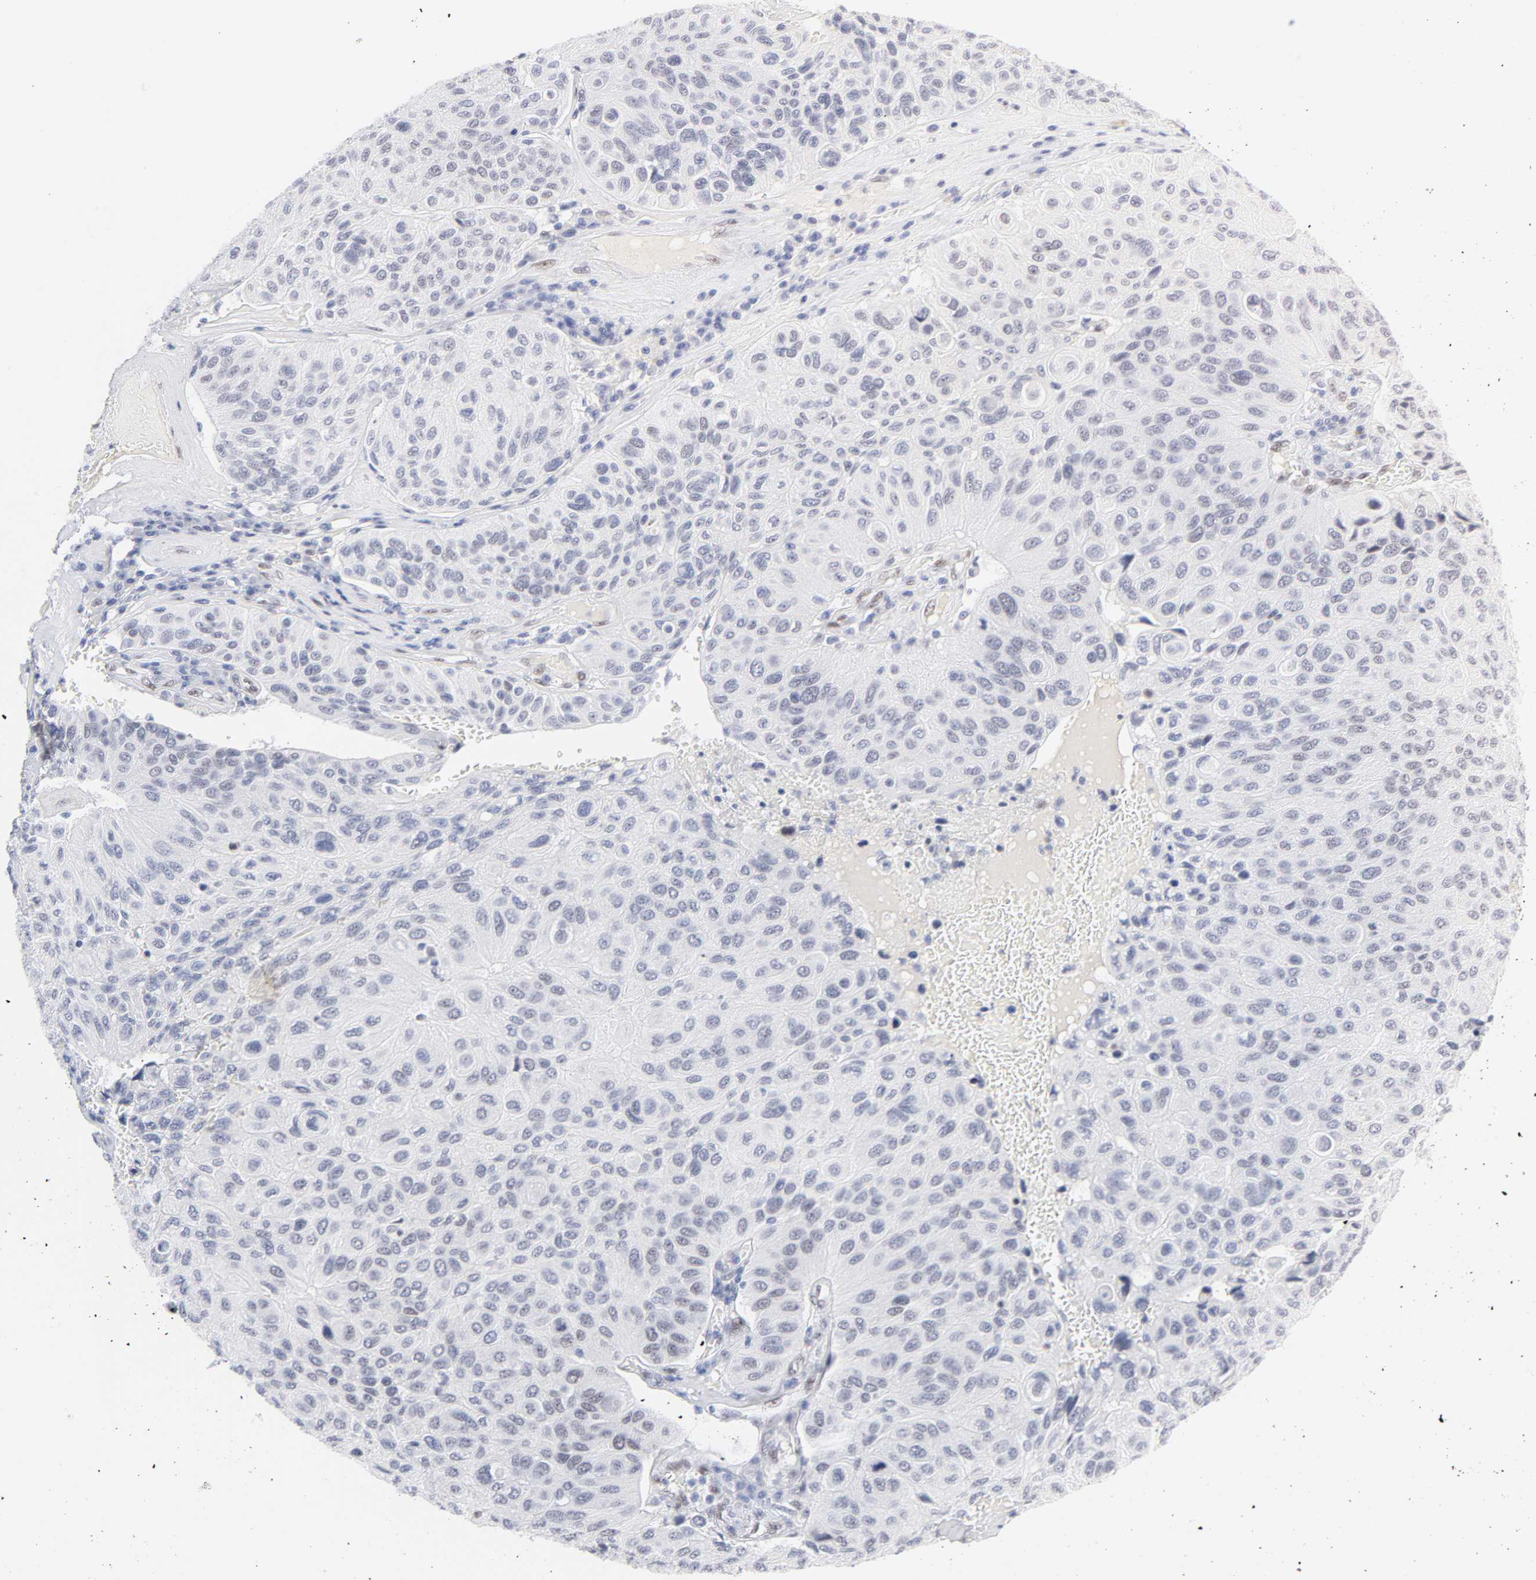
{"staining": {"intensity": "negative", "quantity": "none", "location": "none"}, "tissue": "urothelial cancer", "cell_type": "Tumor cells", "image_type": "cancer", "snomed": [{"axis": "morphology", "description": "Urothelial carcinoma, High grade"}, {"axis": "topography", "description": "Urinary bladder"}], "caption": "Immunohistochemistry (IHC) of human urothelial cancer reveals no staining in tumor cells. (IHC, brightfield microscopy, high magnification).", "gene": "NFIC", "patient": {"sex": "male", "age": 66}}